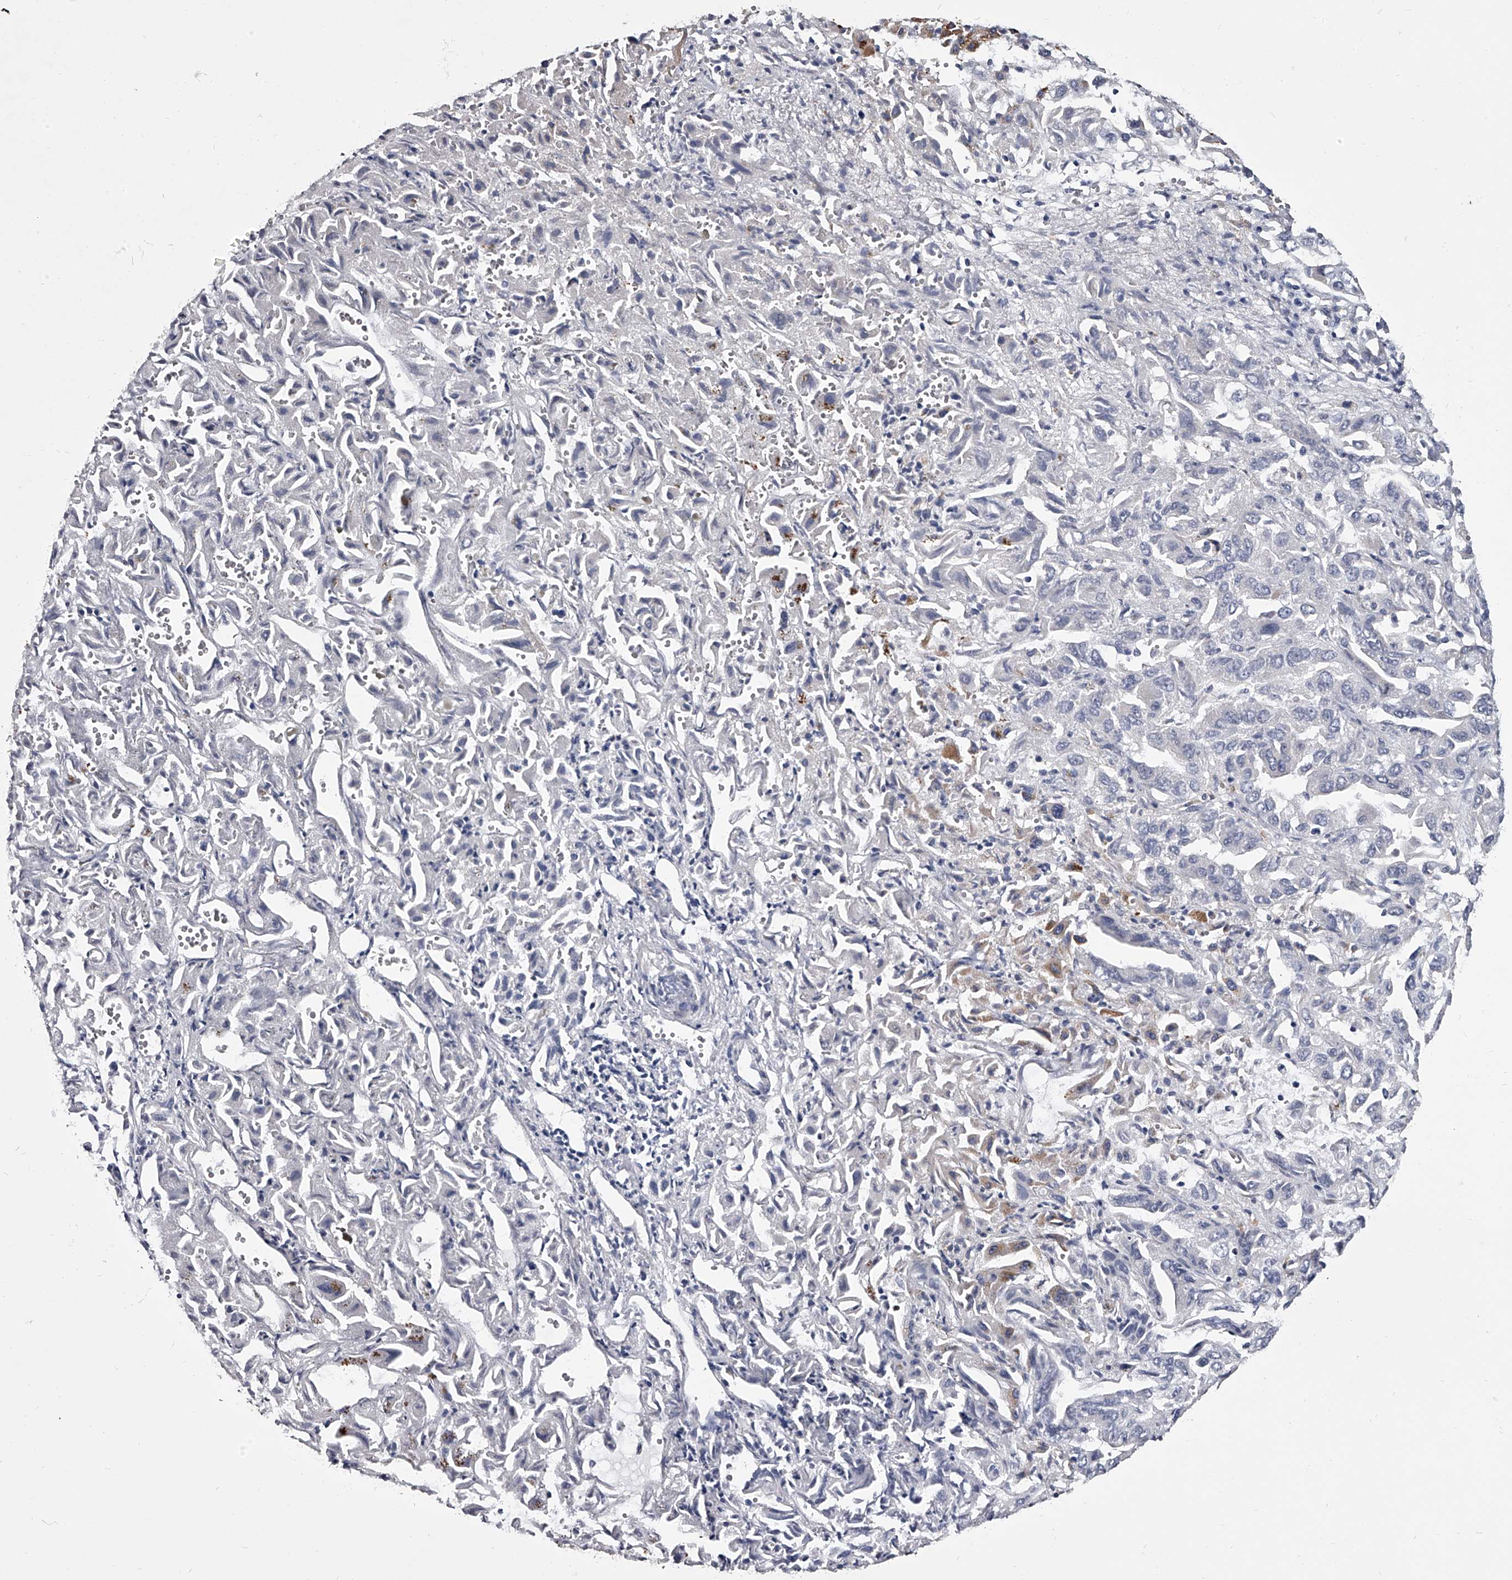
{"staining": {"intensity": "negative", "quantity": "none", "location": "none"}, "tissue": "liver cancer", "cell_type": "Tumor cells", "image_type": "cancer", "snomed": [{"axis": "morphology", "description": "Cholangiocarcinoma"}, {"axis": "topography", "description": "Liver"}], "caption": "Immunohistochemistry (IHC) photomicrograph of neoplastic tissue: human cholangiocarcinoma (liver) stained with DAB (3,3'-diaminobenzidine) exhibits no significant protein staining in tumor cells.", "gene": "GAPVD1", "patient": {"sex": "female", "age": 52}}